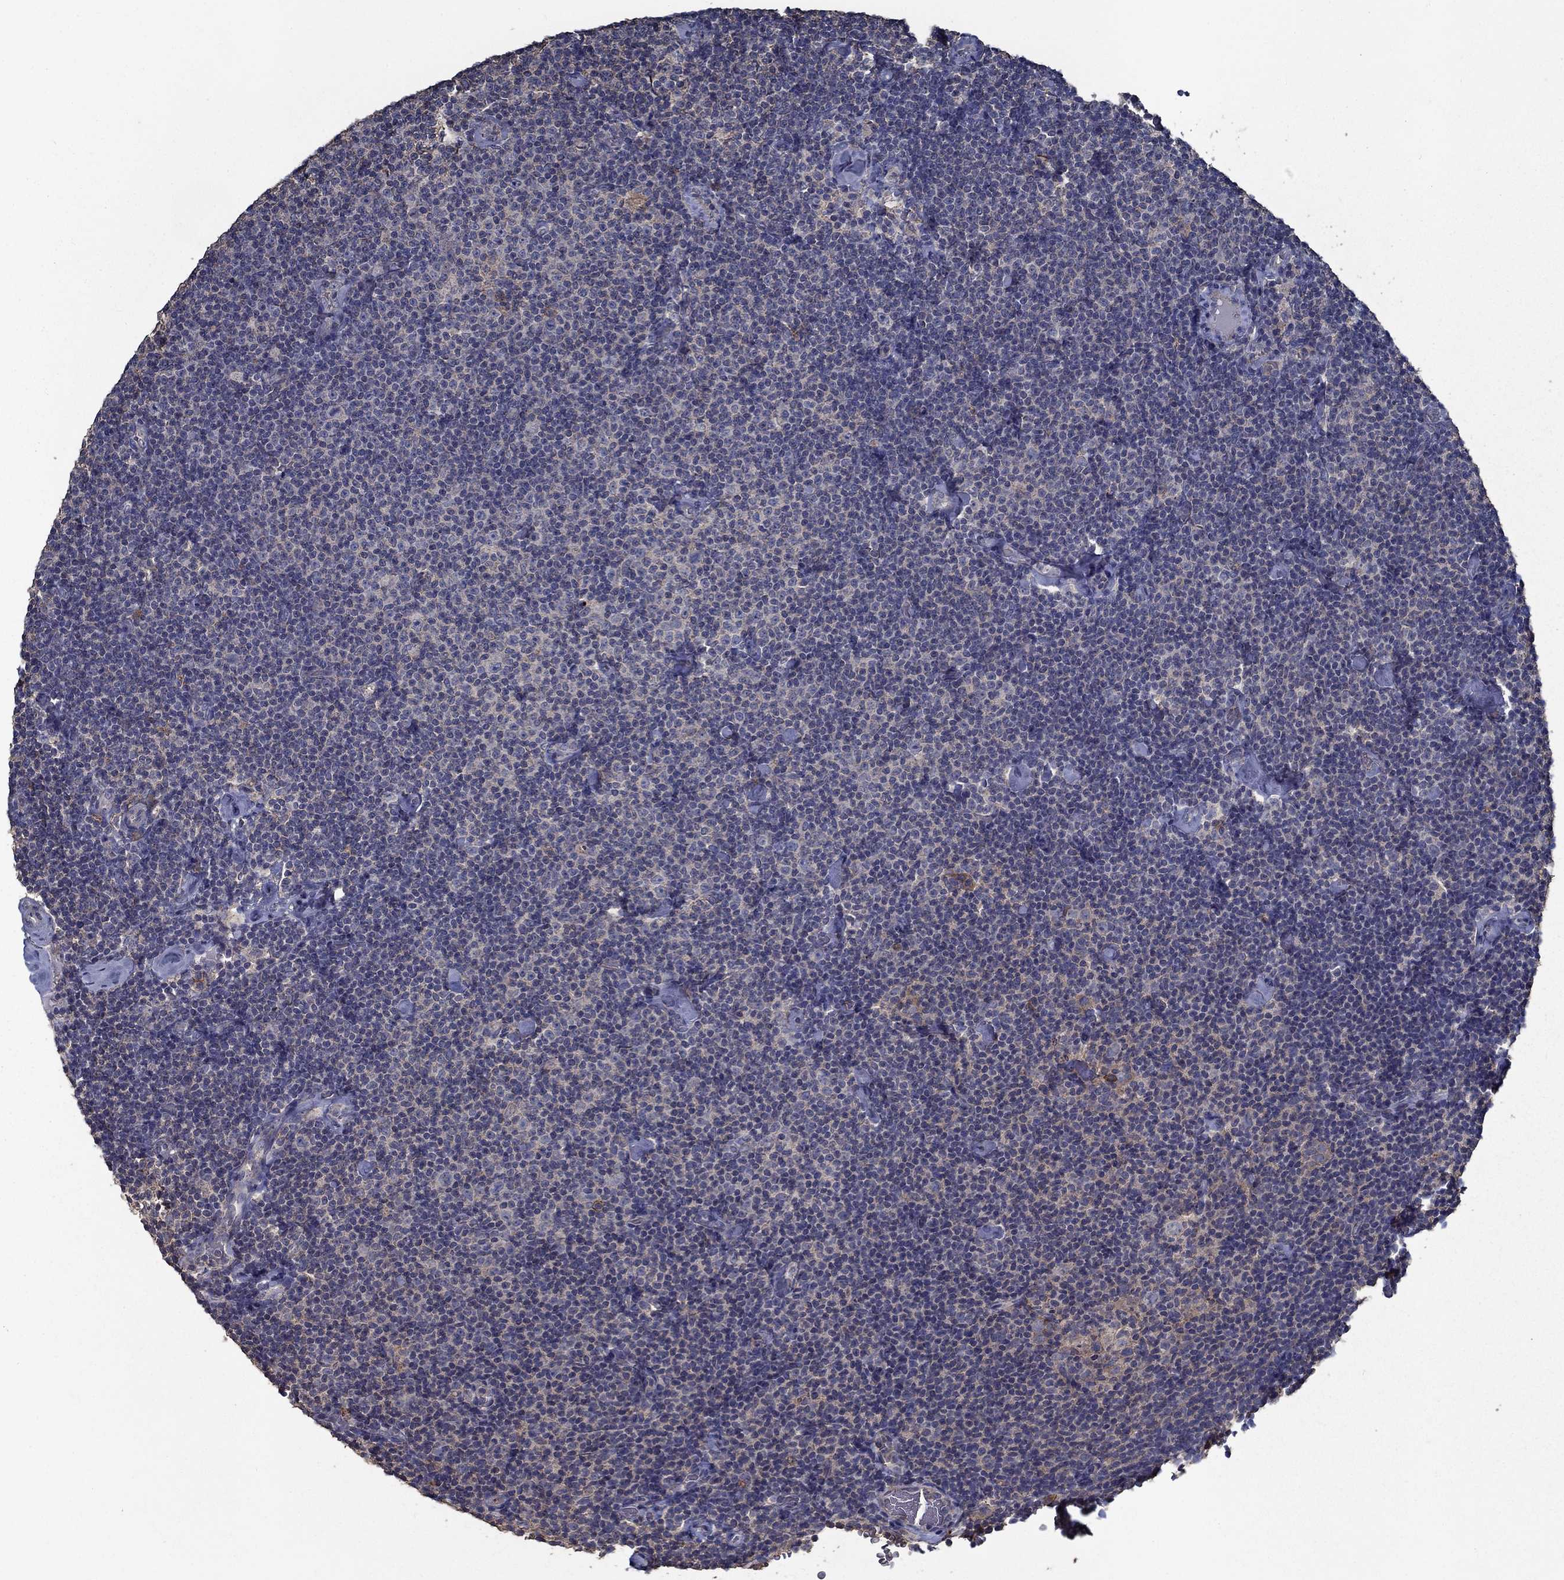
{"staining": {"intensity": "negative", "quantity": "none", "location": "none"}, "tissue": "lymphoma", "cell_type": "Tumor cells", "image_type": "cancer", "snomed": [{"axis": "morphology", "description": "Malignant lymphoma, non-Hodgkin's type, Low grade"}, {"axis": "topography", "description": "Lymph node"}], "caption": "High power microscopy photomicrograph of an immunohistochemistry (IHC) histopathology image of low-grade malignant lymphoma, non-Hodgkin's type, revealing no significant staining in tumor cells.", "gene": "SLC44A1", "patient": {"sex": "male", "age": 81}}